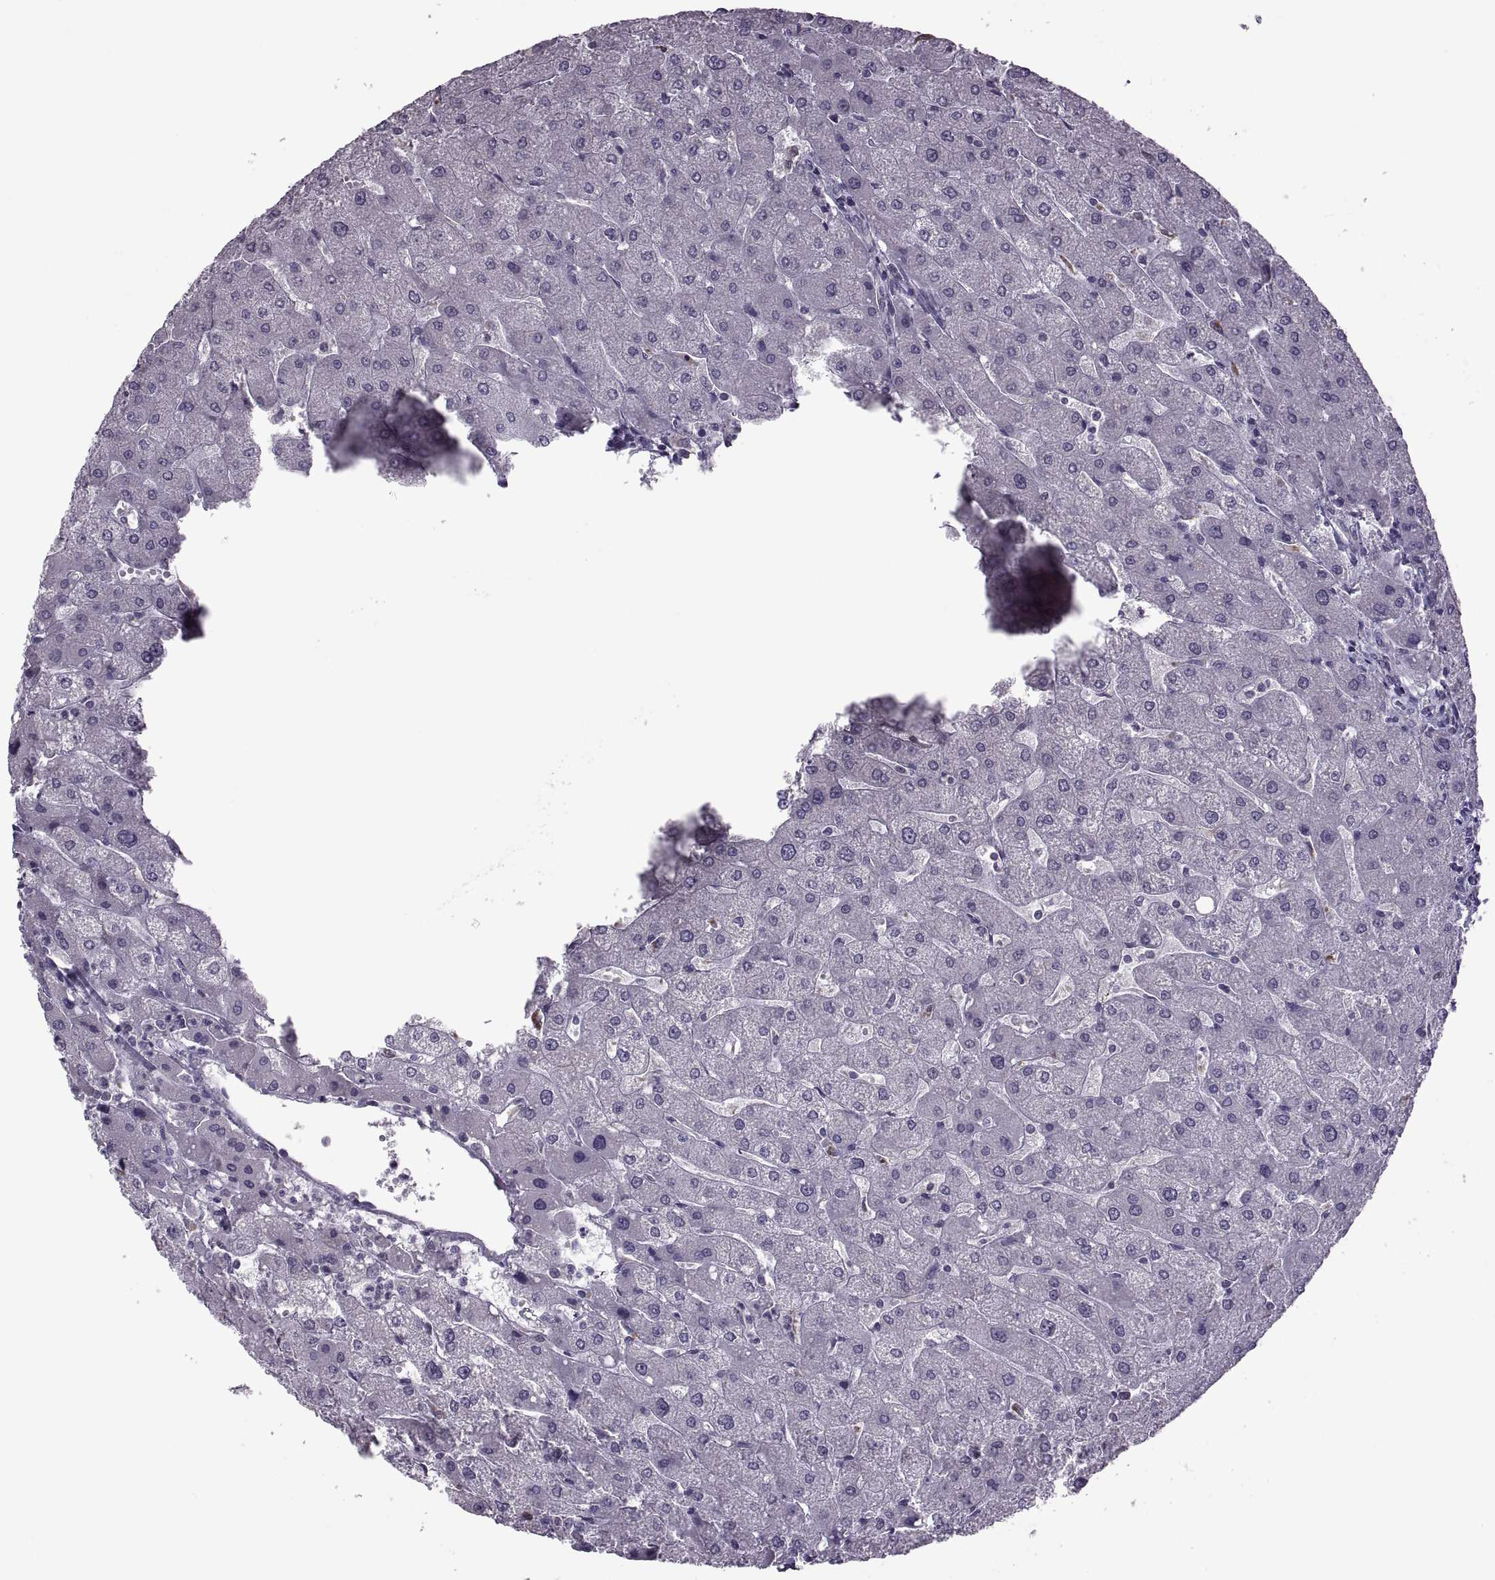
{"staining": {"intensity": "negative", "quantity": "none", "location": "none"}, "tissue": "liver", "cell_type": "Cholangiocytes", "image_type": "normal", "snomed": [{"axis": "morphology", "description": "Normal tissue, NOS"}, {"axis": "topography", "description": "Liver"}], "caption": "Cholangiocytes are negative for protein expression in benign human liver. (Brightfield microscopy of DAB IHC at high magnification).", "gene": "PABPC1", "patient": {"sex": "male", "age": 67}}